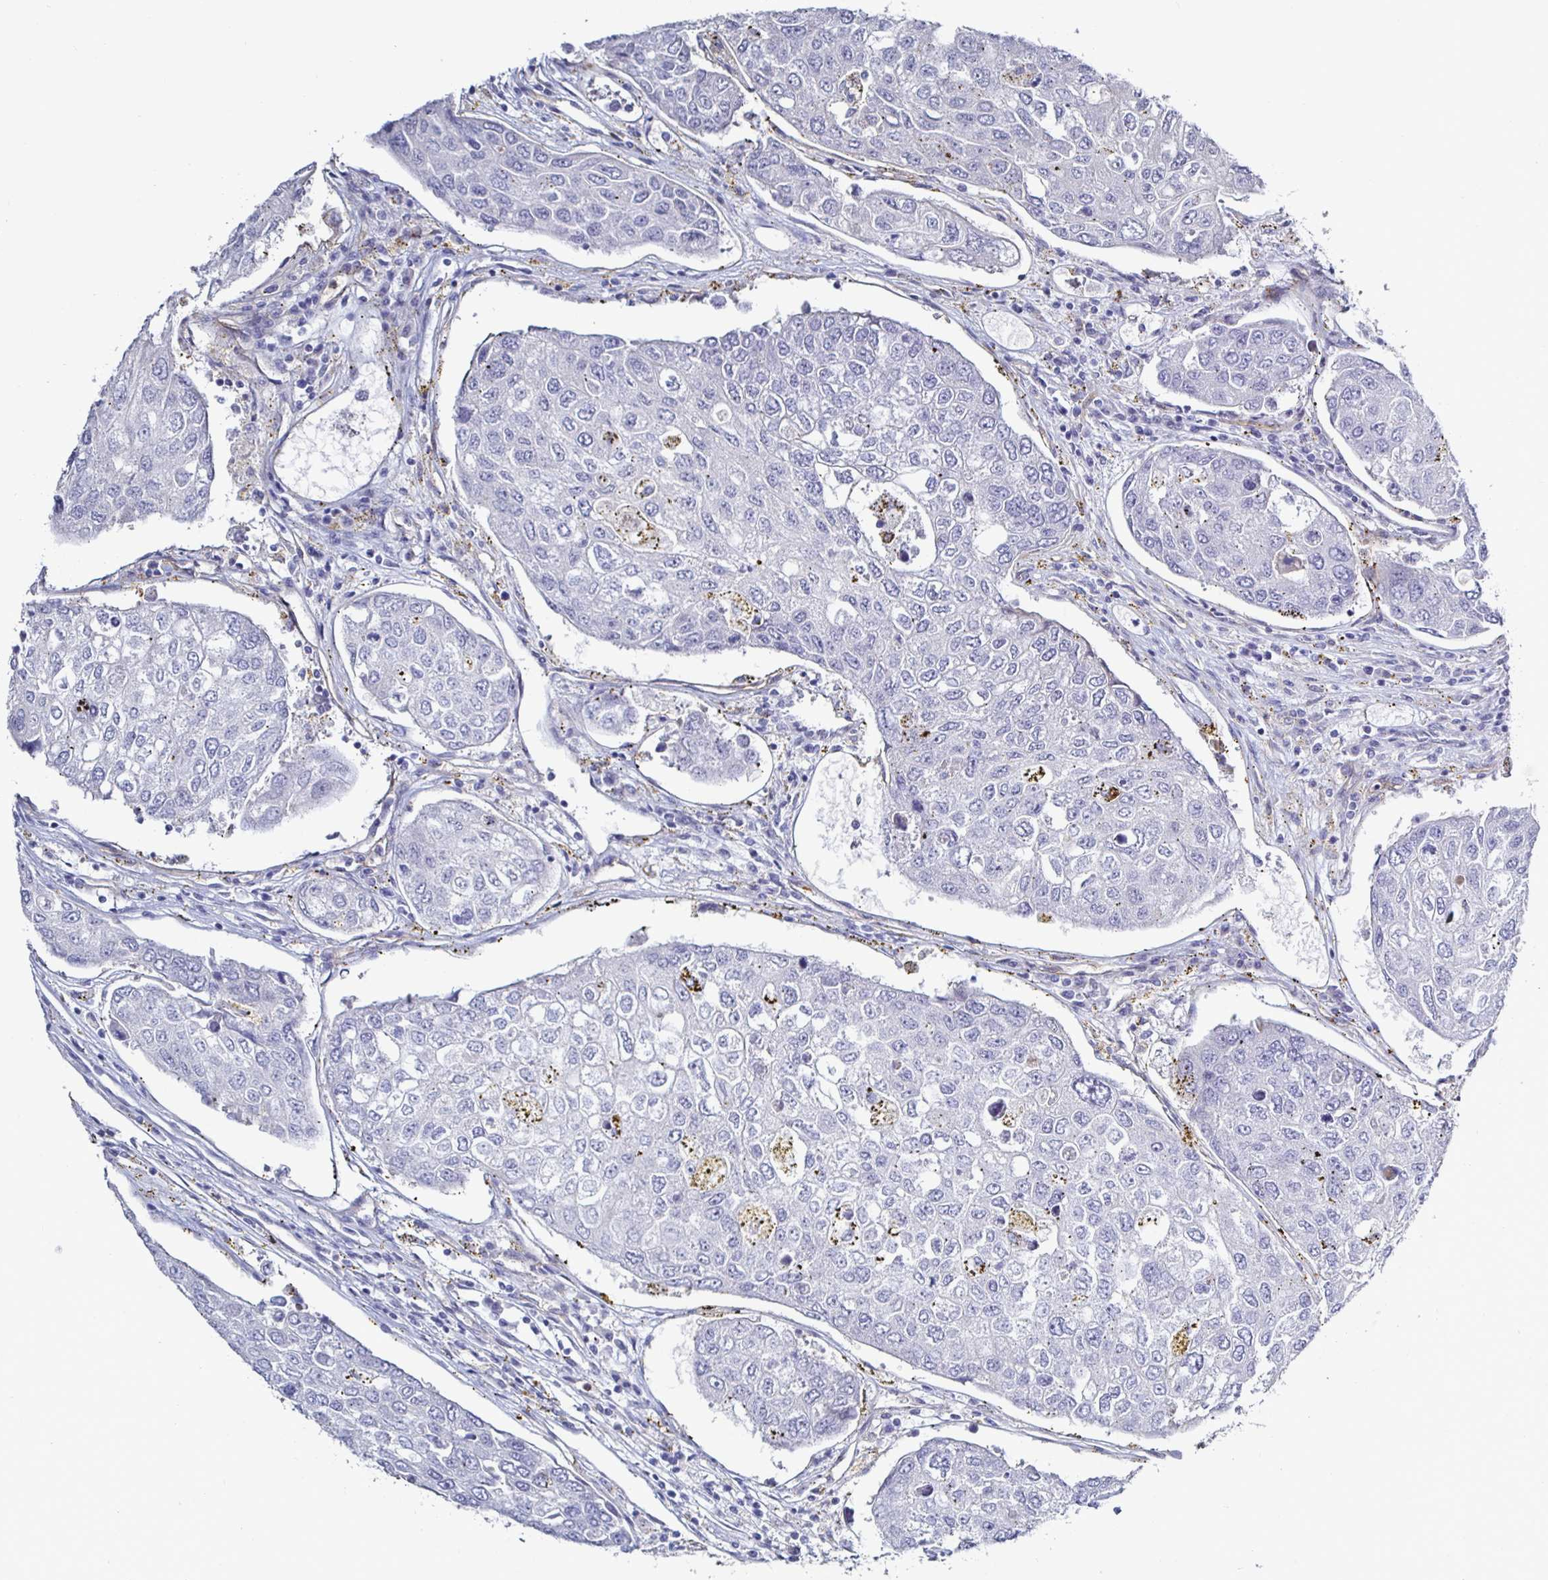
{"staining": {"intensity": "negative", "quantity": "none", "location": "none"}, "tissue": "urothelial cancer", "cell_type": "Tumor cells", "image_type": "cancer", "snomed": [{"axis": "morphology", "description": "Urothelial carcinoma, High grade"}, {"axis": "topography", "description": "Lymph node"}, {"axis": "topography", "description": "Urinary bladder"}], "caption": "Human high-grade urothelial carcinoma stained for a protein using IHC displays no positivity in tumor cells.", "gene": "ACSBG2", "patient": {"sex": "male", "age": 51}}